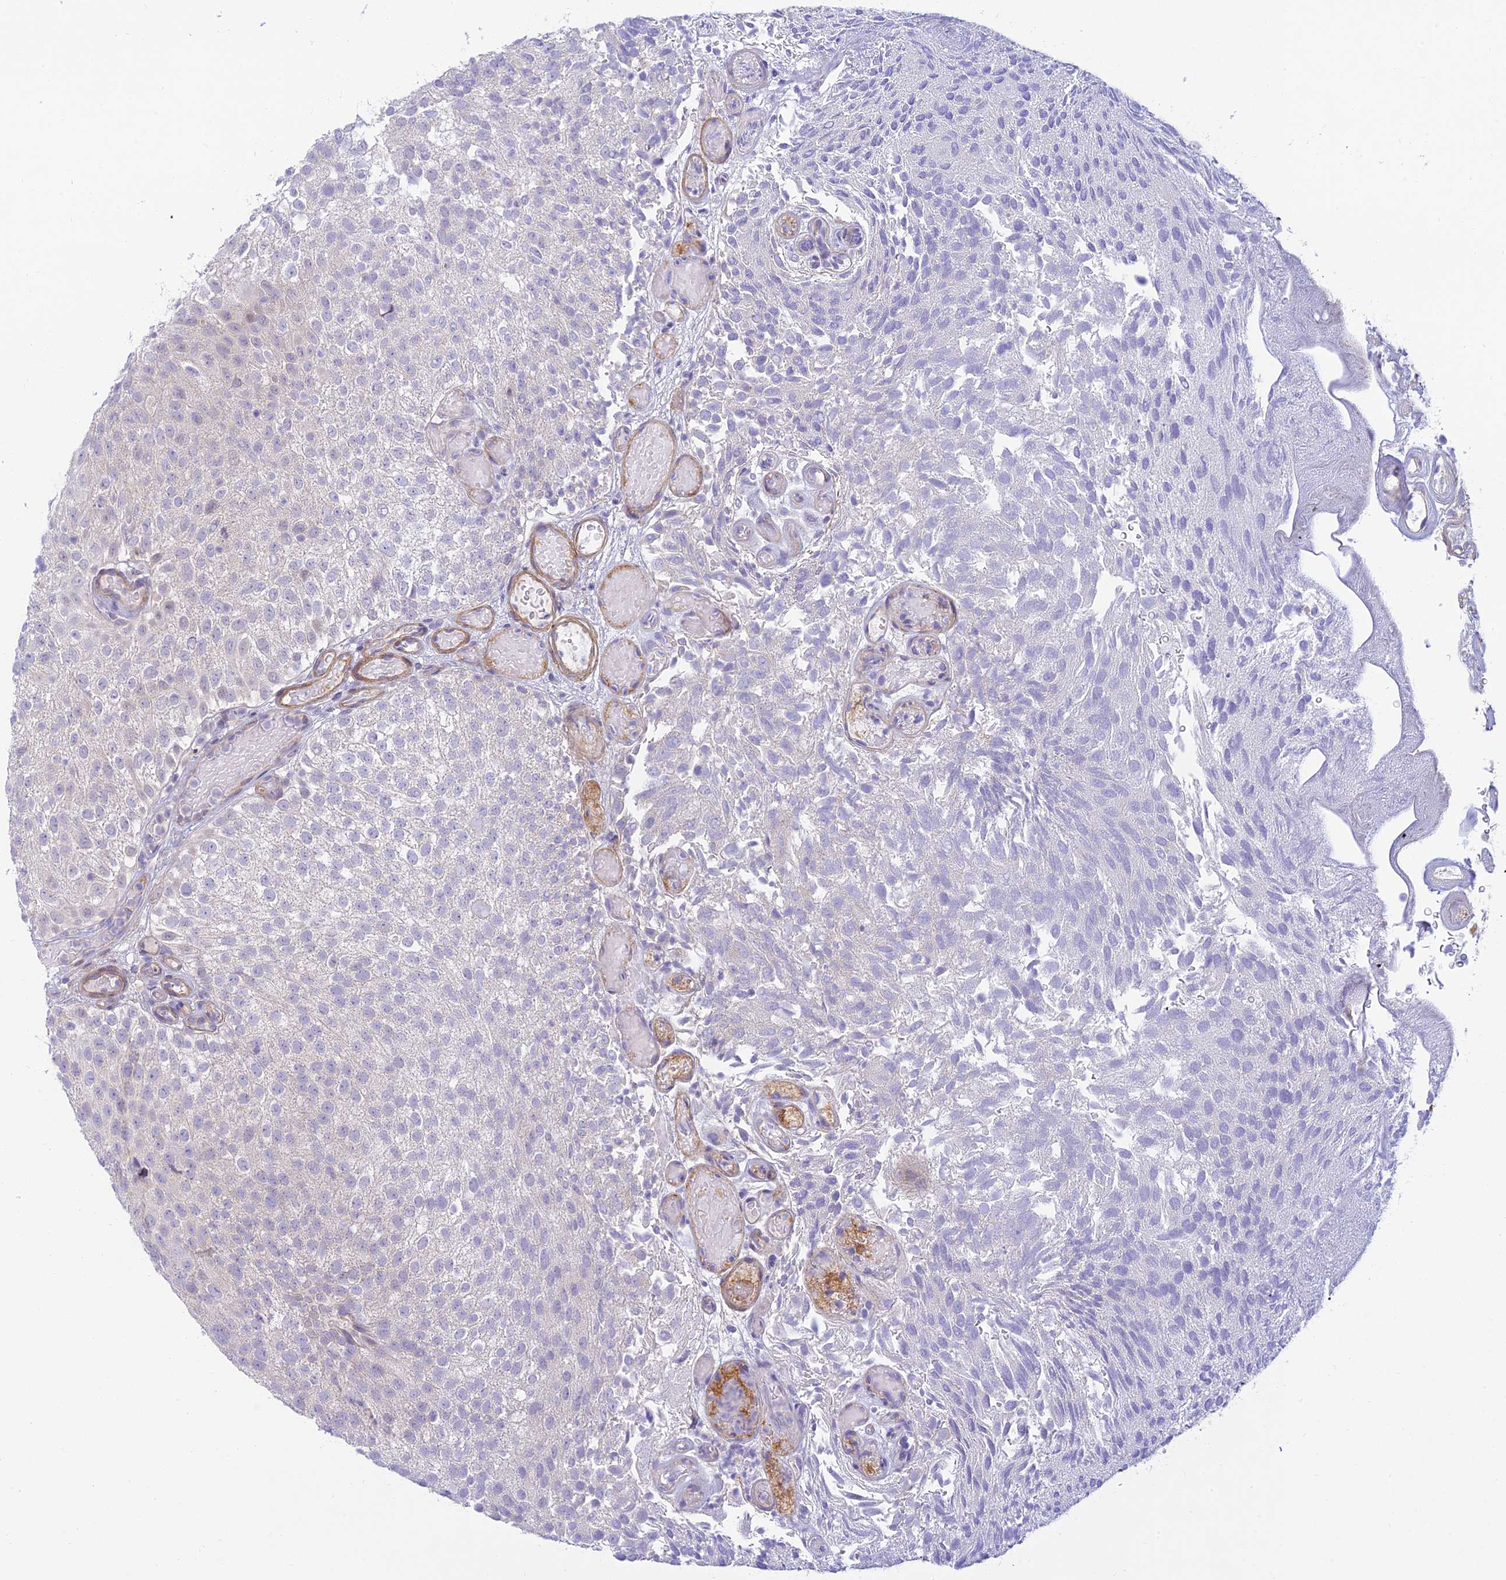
{"staining": {"intensity": "negative", "quantity": "none", "location": "none"}, "tissue": "urothelial cancer", "cell_type": "Tumor cells", "image_type": "cancer", "snomed": [{"axis": "morphology", "description": "Urothelial carcinoma, Low grade"}, {"axis": "topography", "description": "Urinary bladder"}], "caption": "Protein analysis of urothelial cancer exhibits no significant expression in tumor cells.", "gene": "FBXW4", "patient": {"sex": "male", "age": 78}}